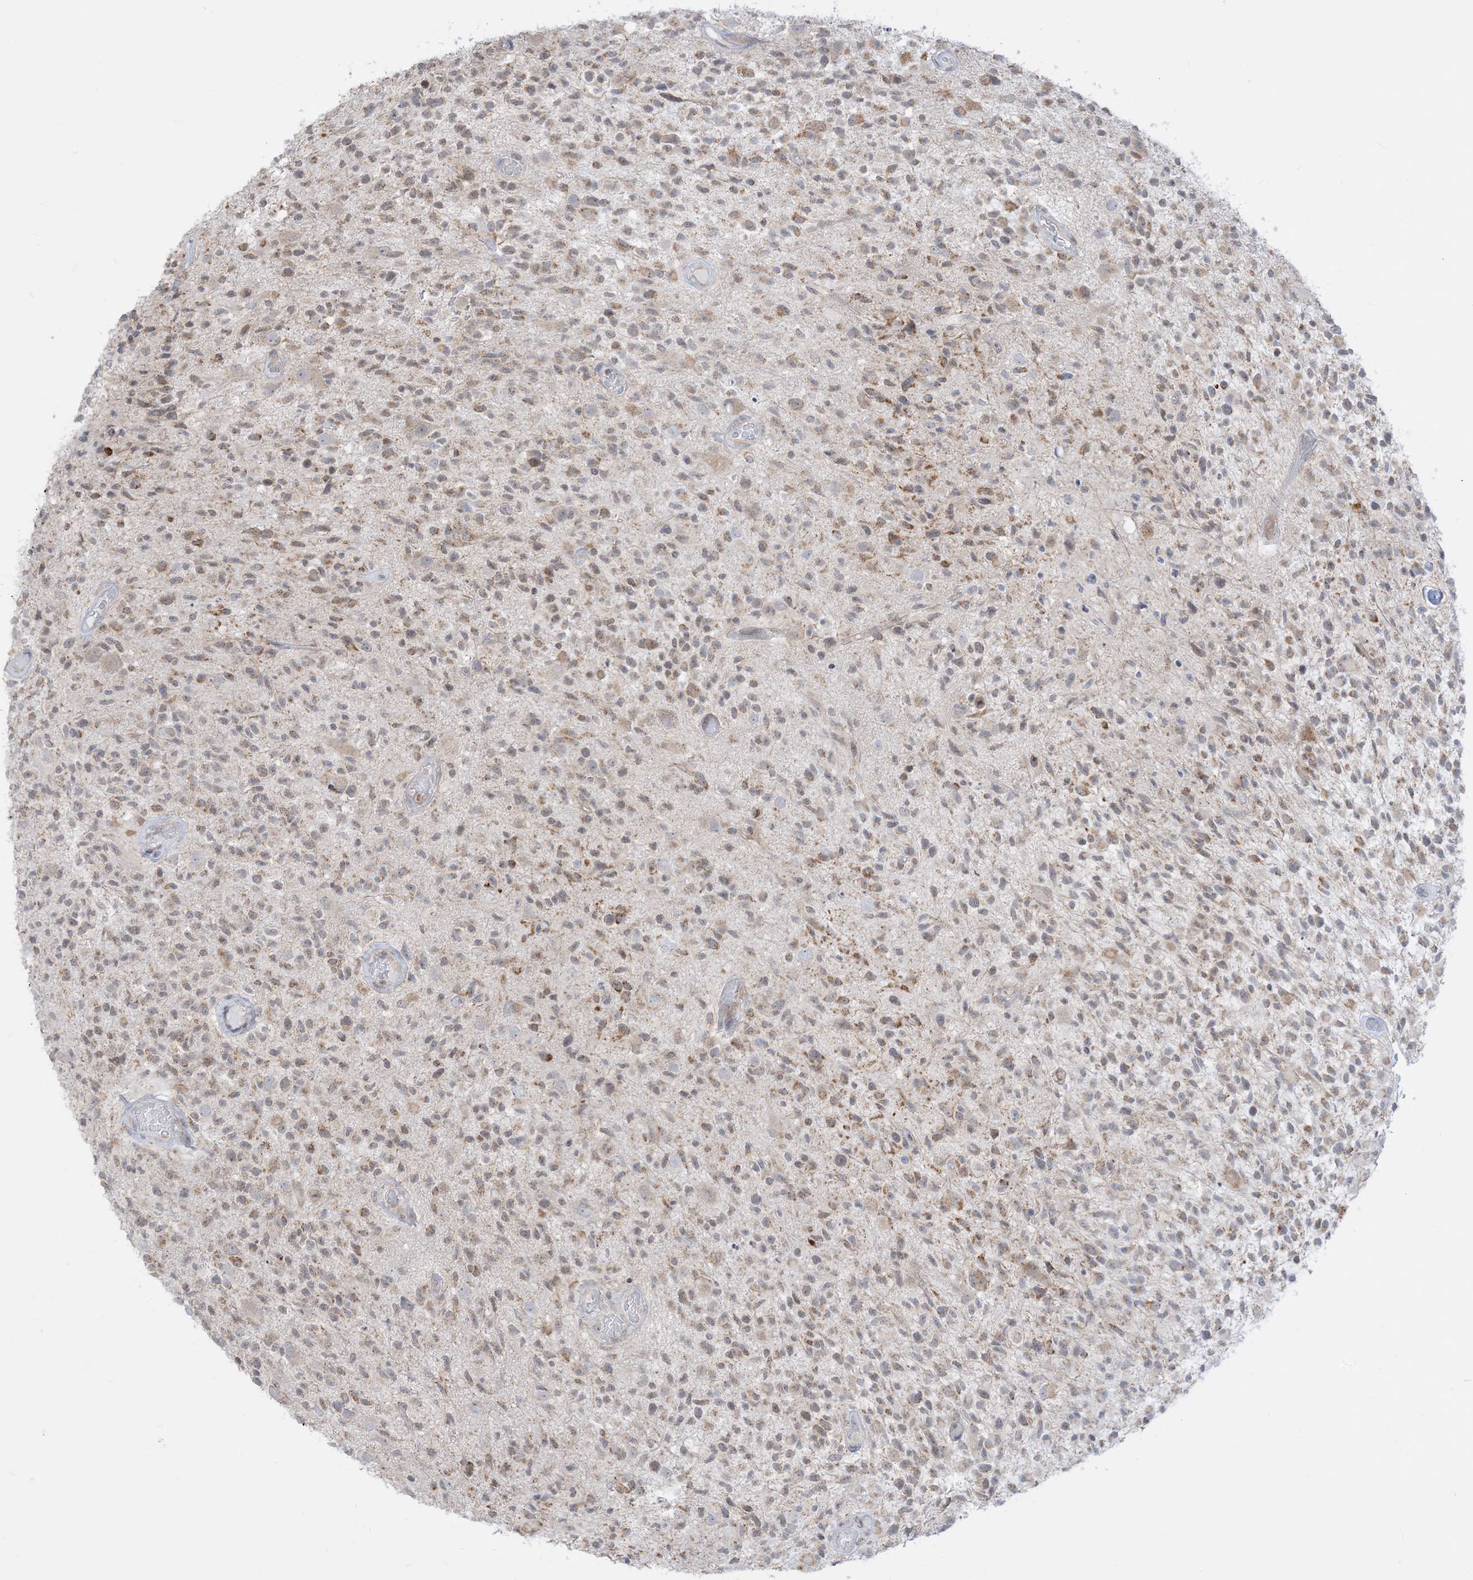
{"staining": {"intensity": "weak", "quantity": "25%-75%", "location": "cytoplasmic/membranous"}, "tissue": "glioma", "cell_type": "Tumor cells", "image_type": "cancer", "snomed": [{"axis": "morphology", "description": "Glioma, malignant, High grade"}, {"axis": "morphology", "description": "Glioblastoma, NOS"}, {"axis": "topography", "description": "Brain"}], "caption": "Glioma stained with DAB (3,3'-diaminobenzidine) IHC displays low levels of weak cytoplasmic/membranous positivity in approximately 25%-75% of tumor cells.", "gene": "KANSL3", "patient": {"sex": "male", "age": 60}}